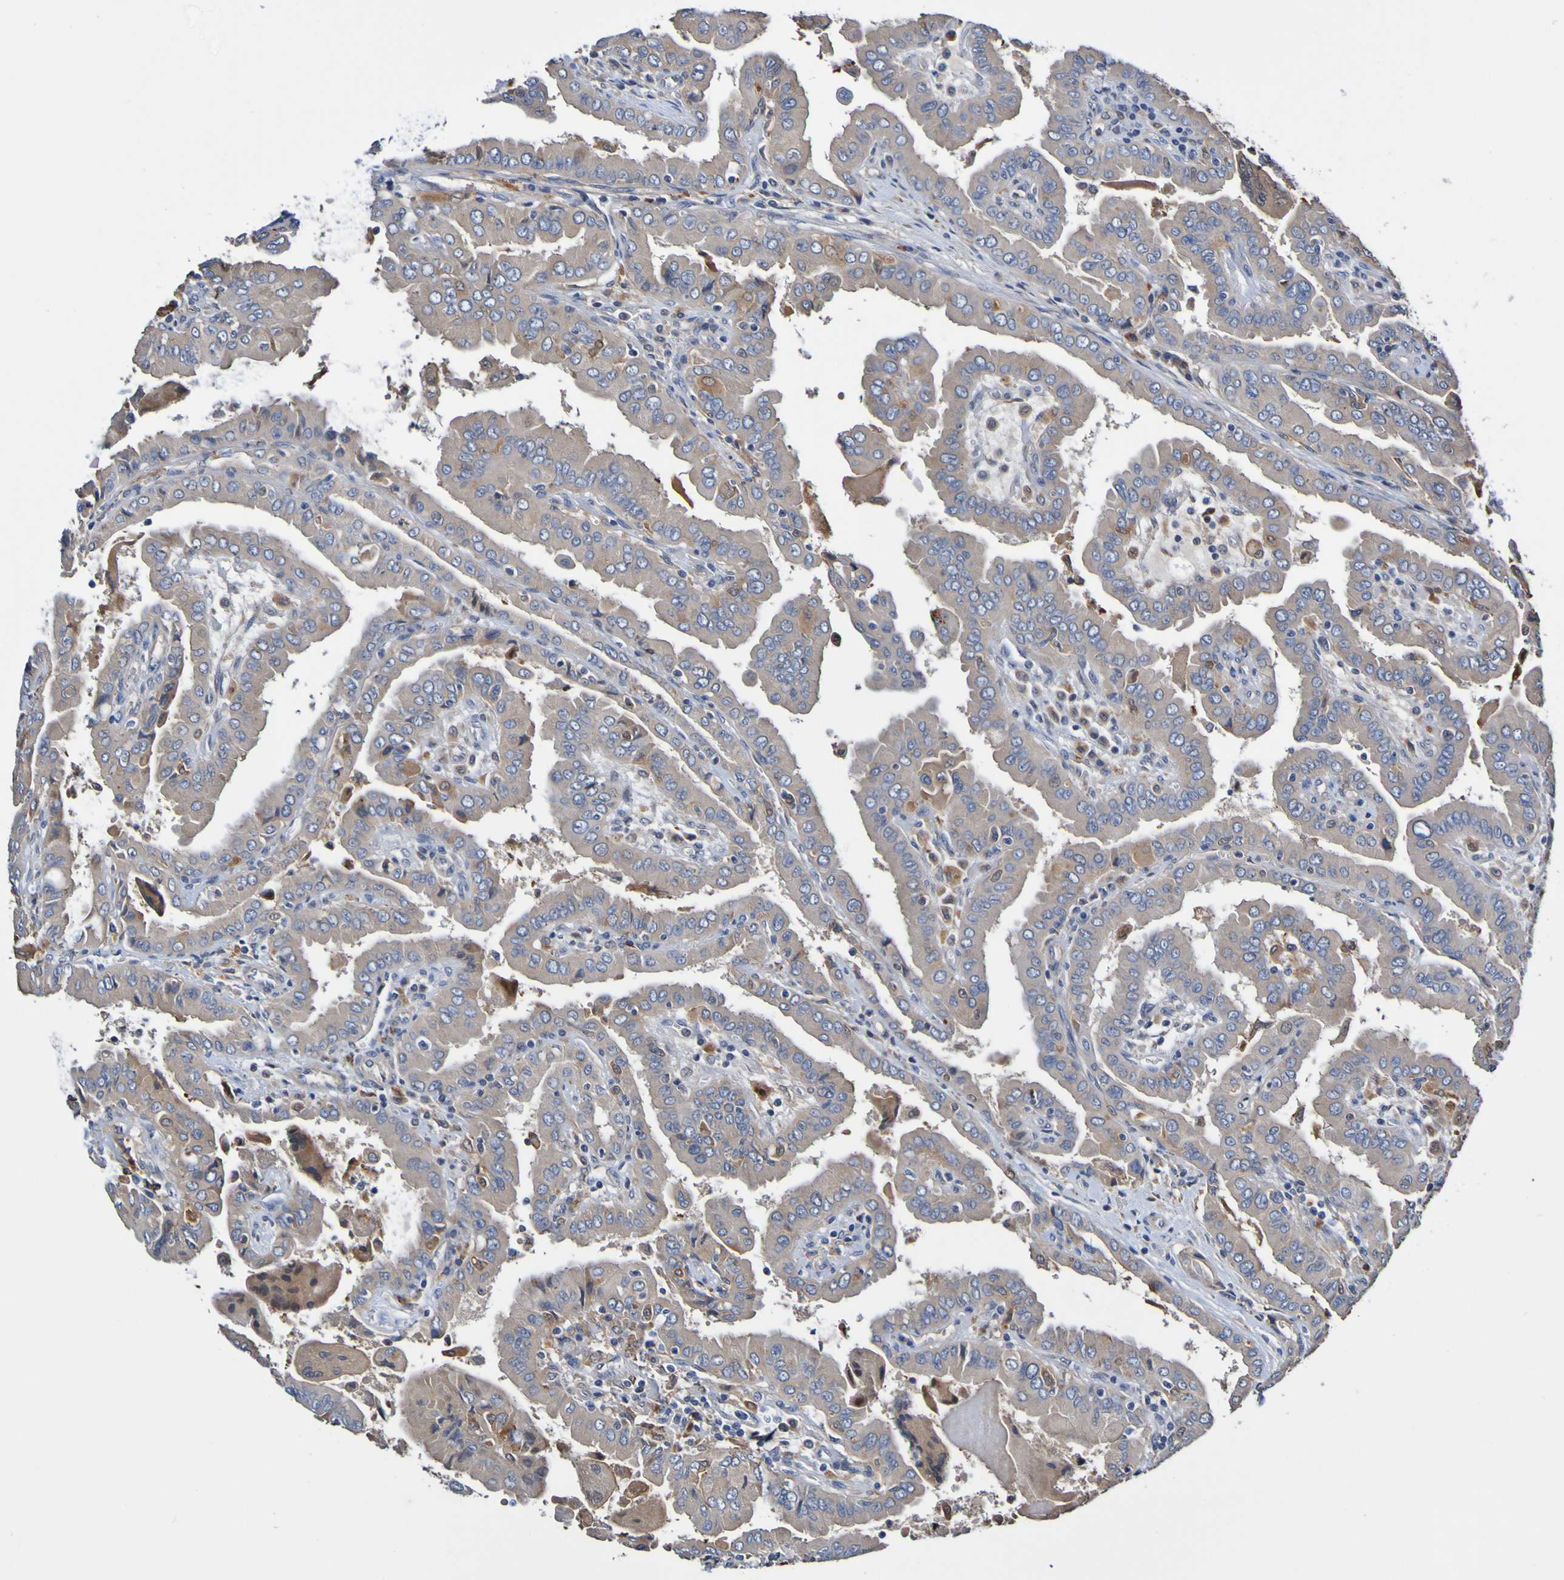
{"staining": {"intensity": "moderate", "quantity": ">75%", "location": "cytoplasmic/membranous"}, "tissue": "thyroid cancer", "cell_type": "Tumor cells", "image_type": "cancer", "snomed": [{"axis": "morphology", "description": "Papillary adenocarcinoma, NOS"}, {"axis": "topography", "description": "Thyroid gland"}], "caption": "Thyroid papillary adenocarcinoma stained with a brown dye demonstrates moderate cytoplasmic/membranous positive expression in about >75% of tumor cells.", "gene": "METAP2", "patient": {"sex": "male", "age": 33}}